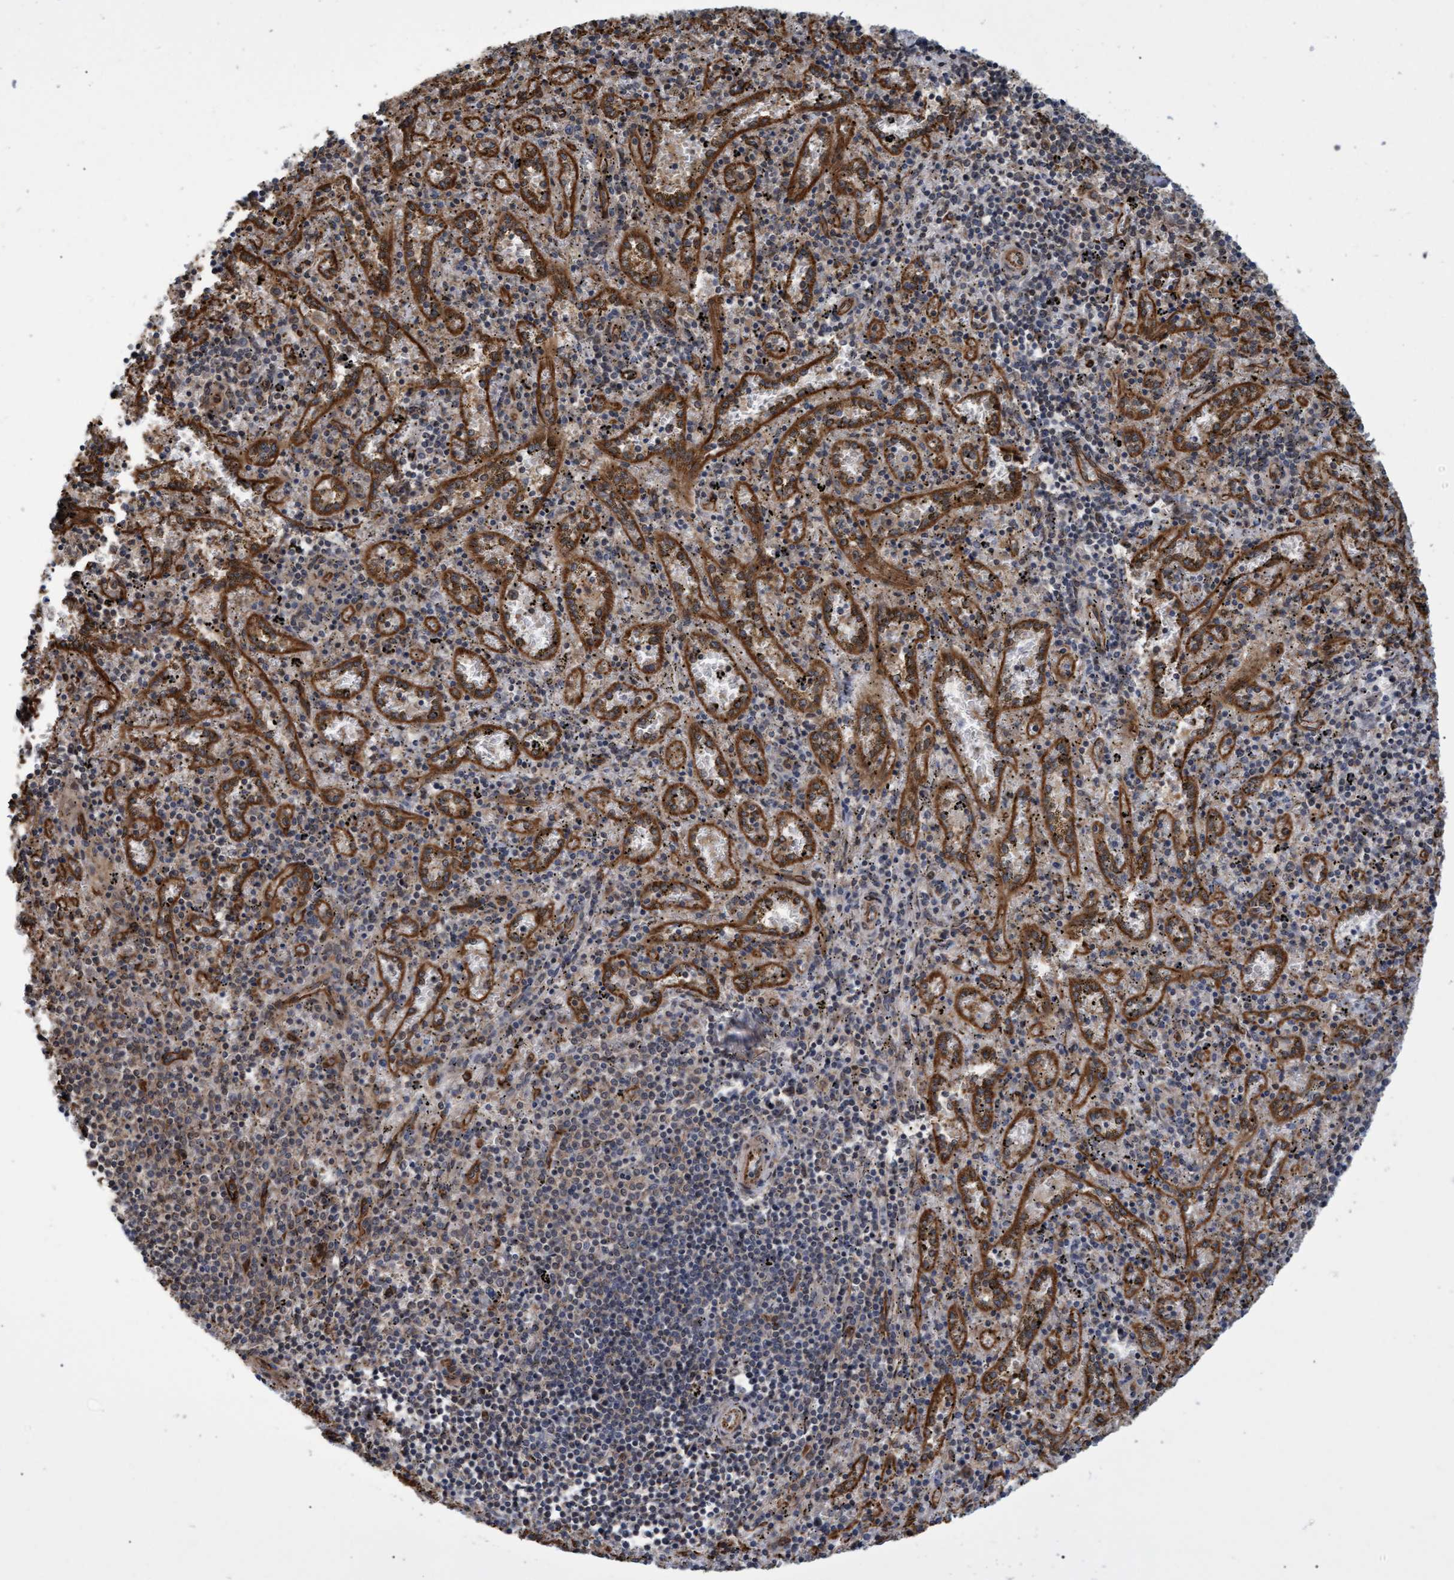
{"staining": {"intensity": "weak", "quantity": "25%-75%", "location": "cytoplasmic/membranous"}, "tissue": "spleen", "cell_type": "Cells in red pulp", "image_type": "normal", "snomed": [{"axis": "morphology", "description": "Normal tissue, NOS"}, {"axis": "topography", "description": "Spleen"}], "caption": "This photomicrograph shows IHC staining of benign spleen, with low weak cytoplasmic/membranous expression in about 25%-75% of cells in red pulp.", "gene": "TNFRSF10B", "patient": {"sex": "male", "age": 11}}